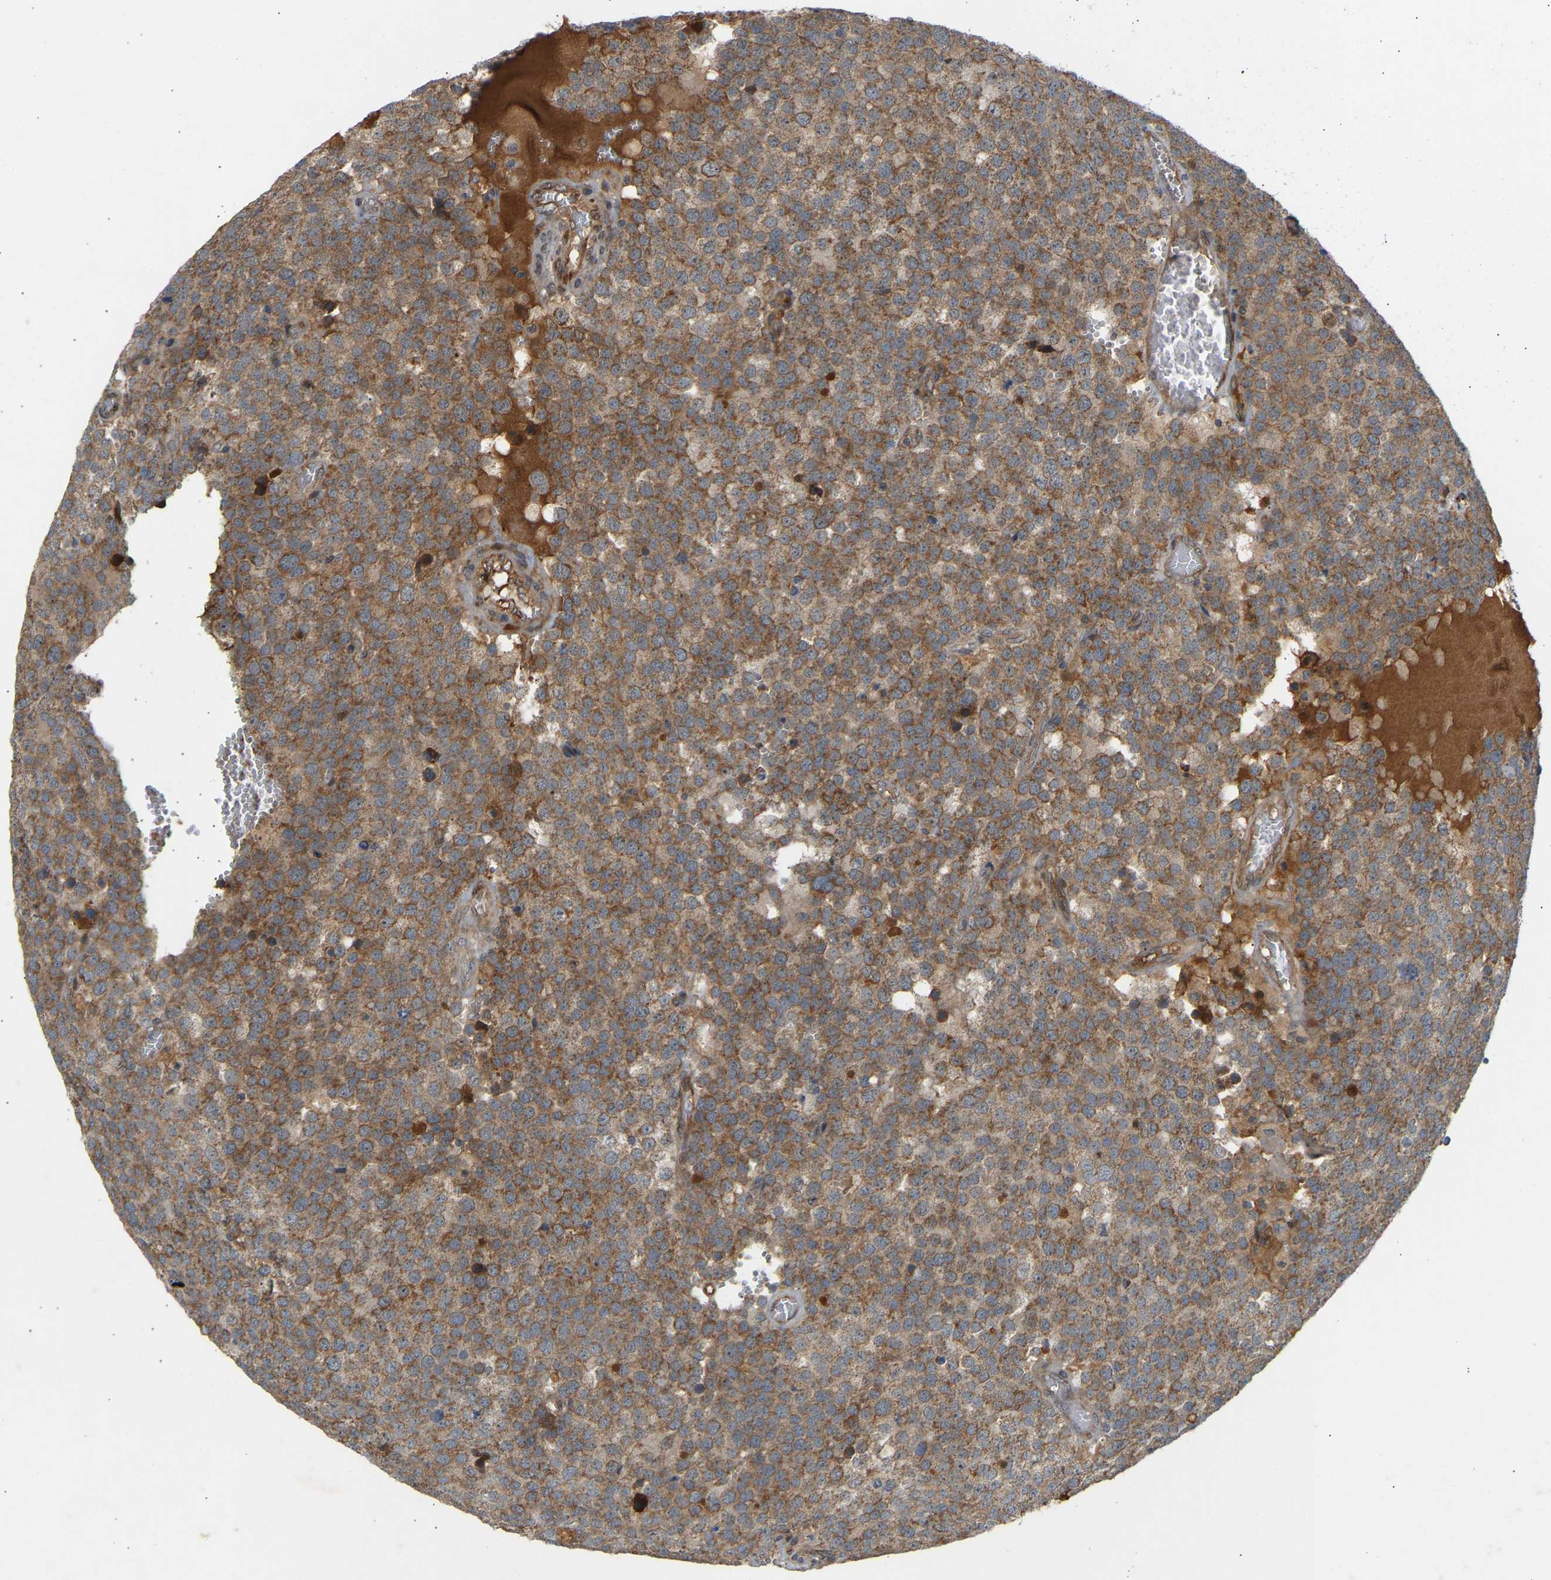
{"staining": {"intensity": "moderate", "quantity": "25%-75%", "location": "cytoplasmic/membranous"}, "tissue": "testis cancer", "cell_type": "Tumor cells", "image_type": "cancer", "snomed": [{"axis": "morphology", "description": "Normal tissue, NOS"}, {"axis": "morphology", "description": "Seminoma, NOS"}, {"axis": "topography", "description": "Testis"}], "caption": "Protein analysis of seminoma (testis) tissue reveals moderate cytoplasmic/membranous positivity in about 25%-75% of tumor cells.", "gene": "PTCD1", "patient": {"sex": "male", "age": 71}}